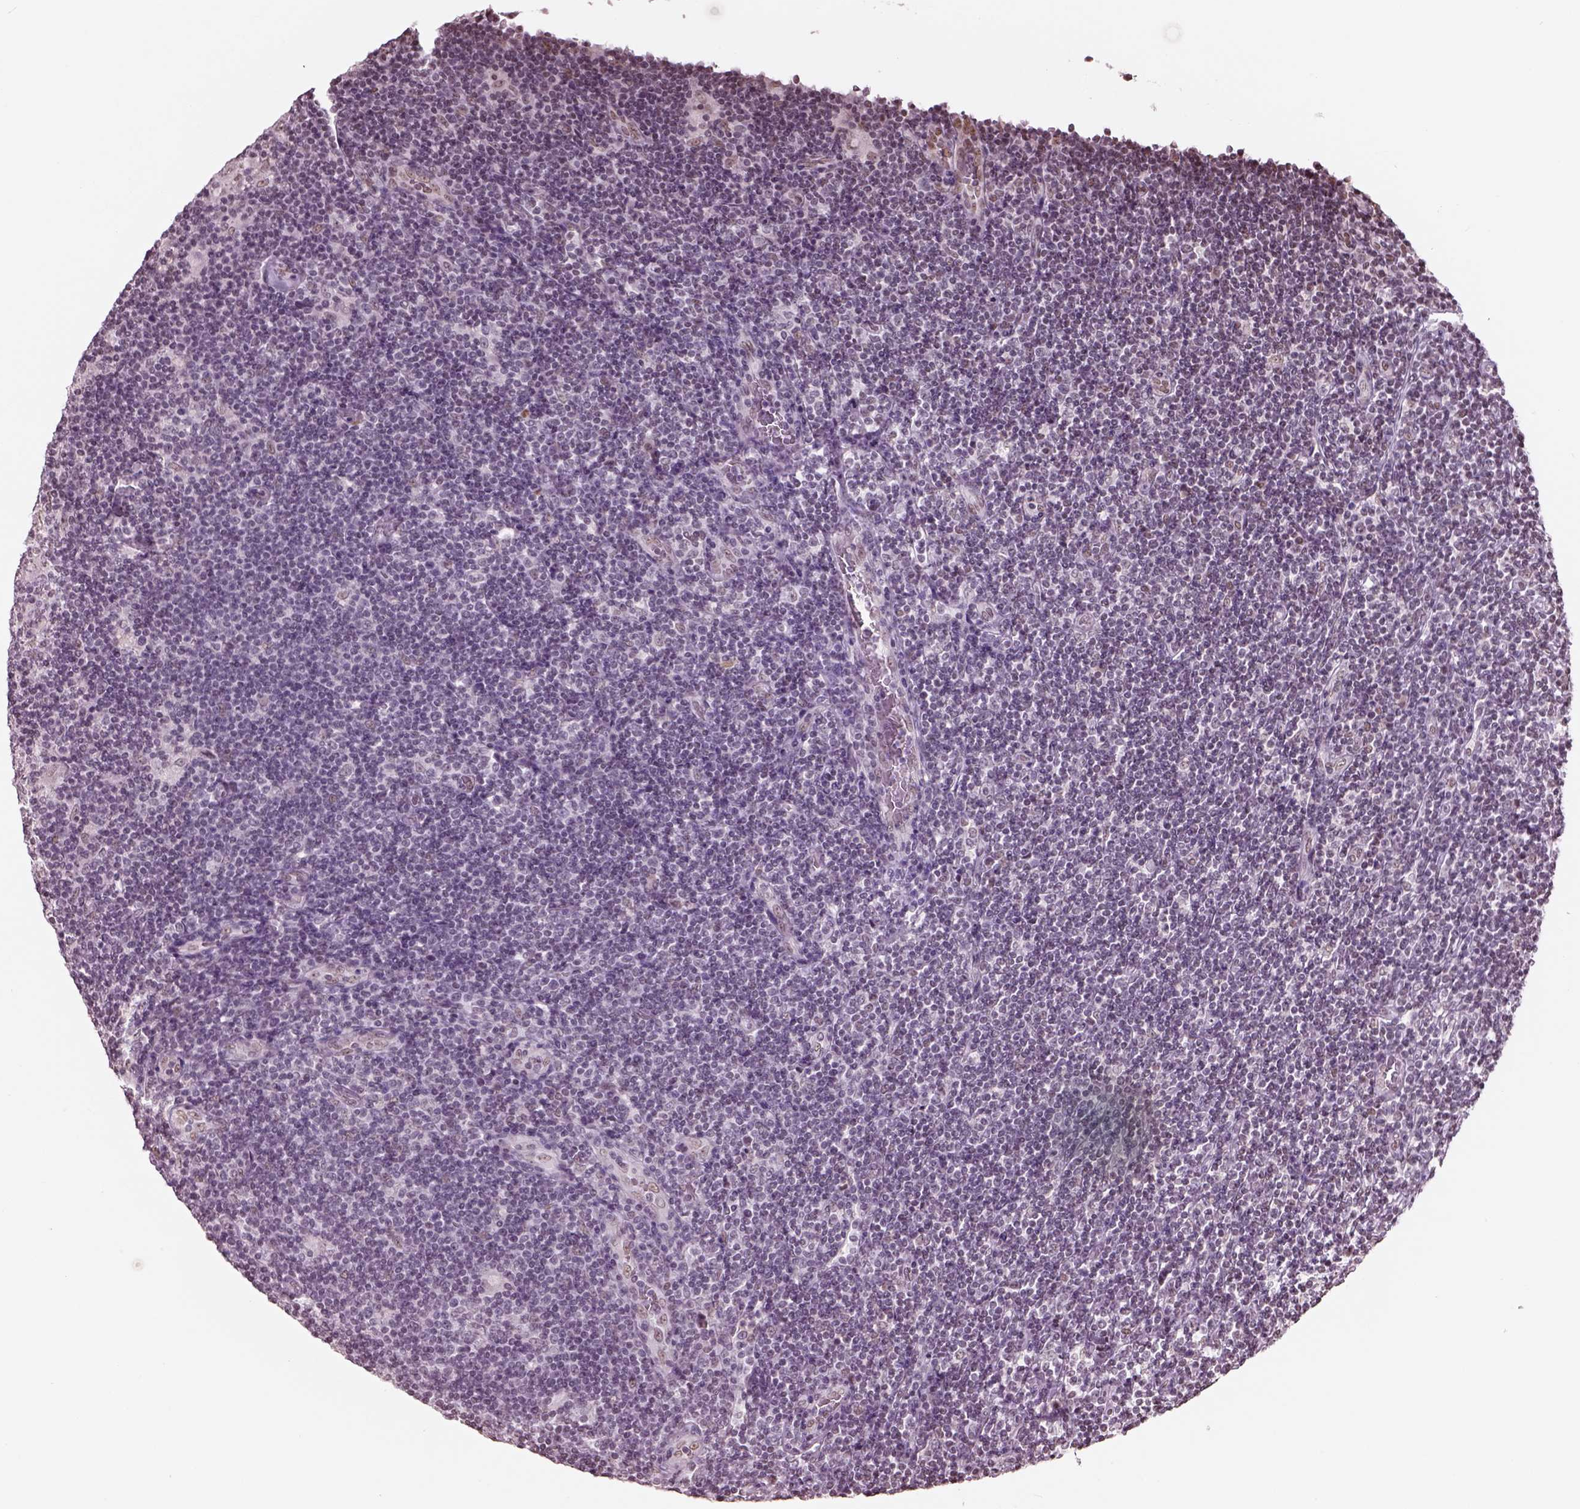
{"staining": {"intensity": "weak", "quantity": ">75%", "location": "nuclear"}, "tissue": "lymphoma", "cell_type": "Tumor cells", "image_type": "cancer", "snomed": [{"axis": "morphology", "description": "Hodgkin's disease, NOS"}, {"axis": "topography", "description": "Lymph node"}], "caption": "This is an image of IHC staining of Hodgkin's disease, which shows weak expression in the nuclear of tumor cells.", "gene": "SEPHS1", "patient": {"sex": "male", "age": 40}}